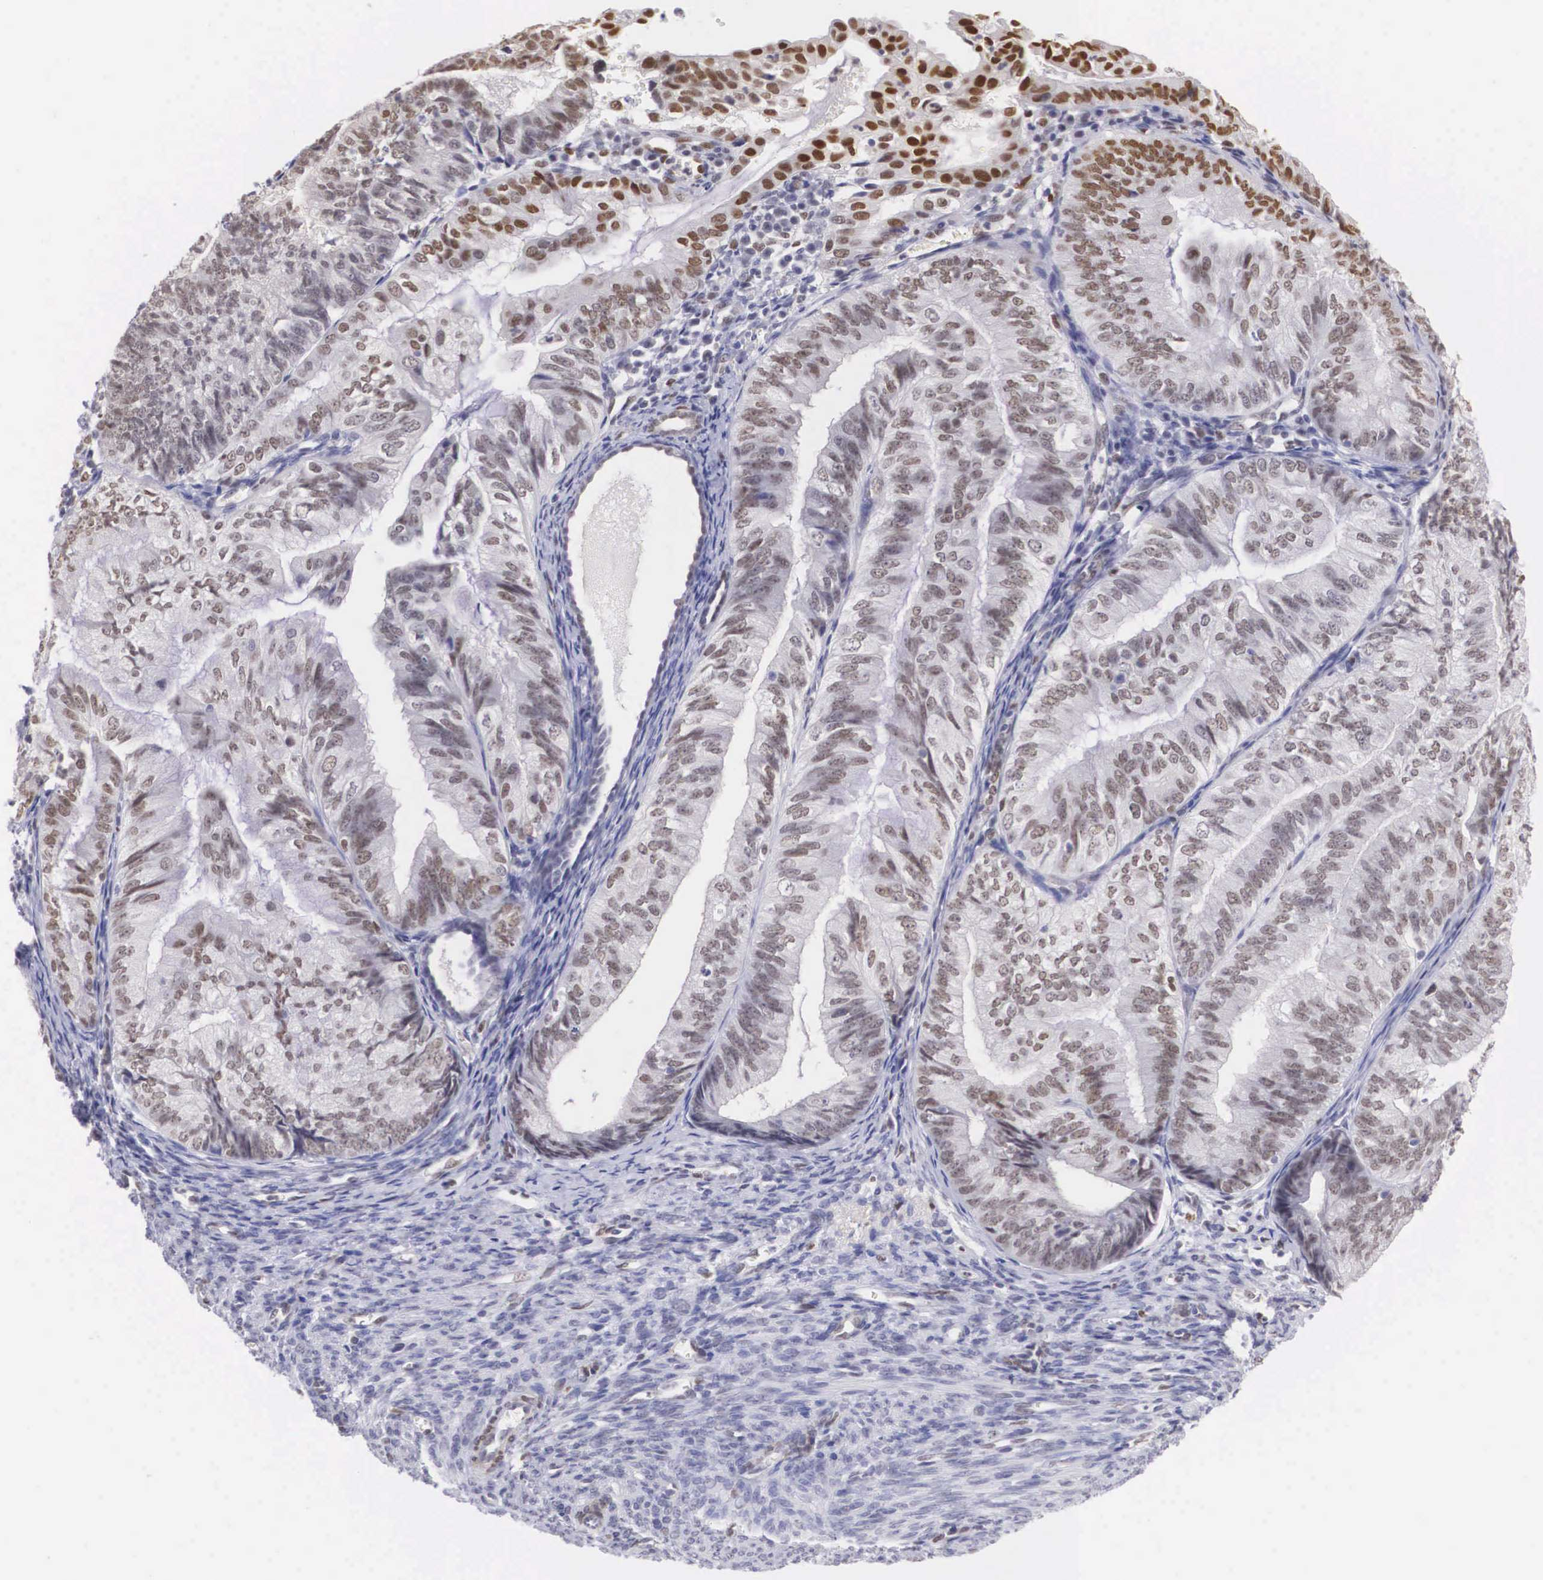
{"staining": {"intensity": "weak", "quantity": ">75%", "location": "nuclear"}, "tissue": "endometrial cancer", "cell_type": "Tumor cells", "image_type": "cancer", "snomed": [{"axis": "morphology", "description": "Adenocarcinoma, NOS"}, {"axis": "topography", "description": "Endometrium"}], "caption": "The immunohistochemical stain labels weak nuclear expression in tumor cells of endometrial cancer (adenocarcinoma) tissue. (IHC, brightfield microscopy, high magnification).", "gene": "ETV6", "patient": {"sex": "female", "age": 66}}